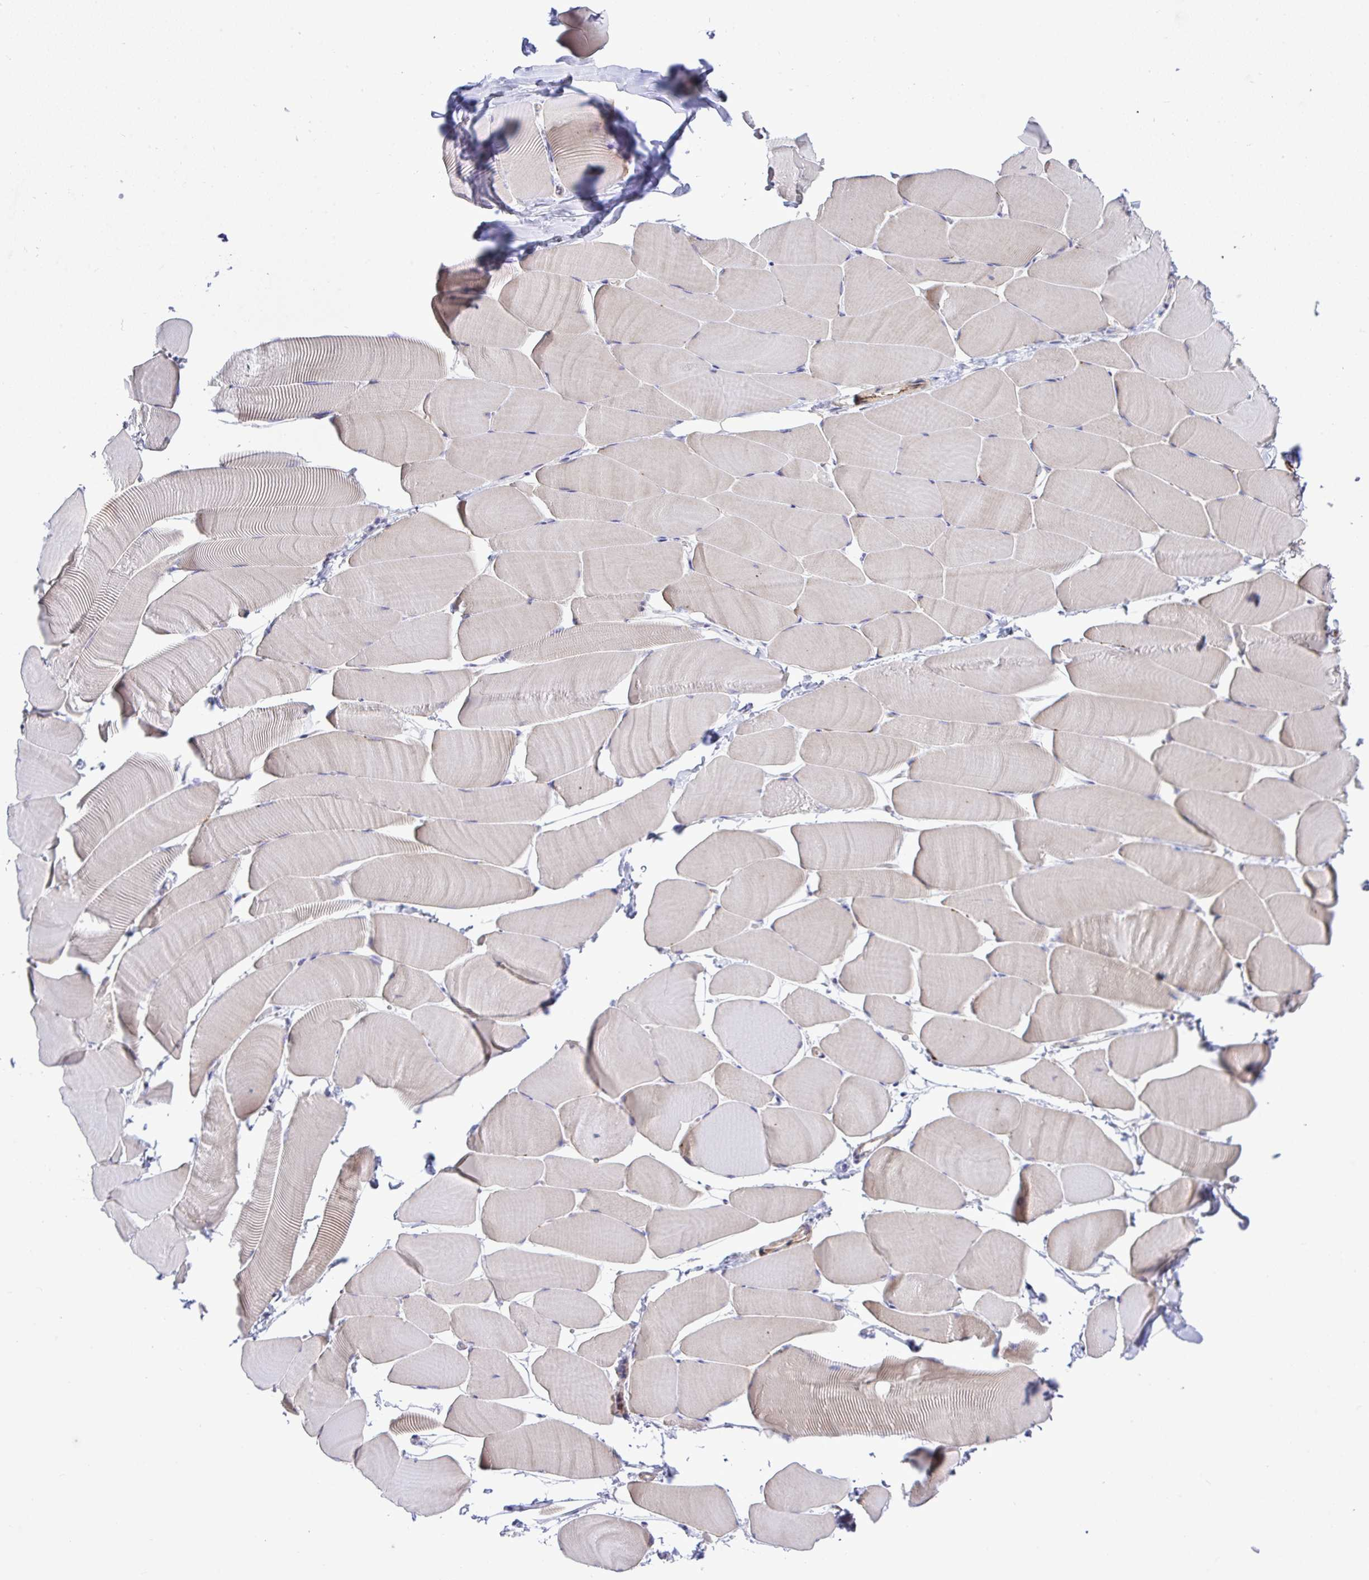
{"staining": {"intensity": "weak", "quantity": "<25%", "location": "cytoplasmic/membranous"}, "tissue": "skeletal muscle", "cell_type": "Myocytes", "image_type": "normal", "snomed": [{"axis": "morphology", "description": "Normal tissue, NOS"}, {"axis": "topography", "description": "Skeletal muscle"}], "caption": "IHC image of unremarkable skeletal muscle stained for a protein (brown), which exhibits no staining in myocytes.", "gene": "GRID2", "patient": {"sex": "male", "age": 25}}